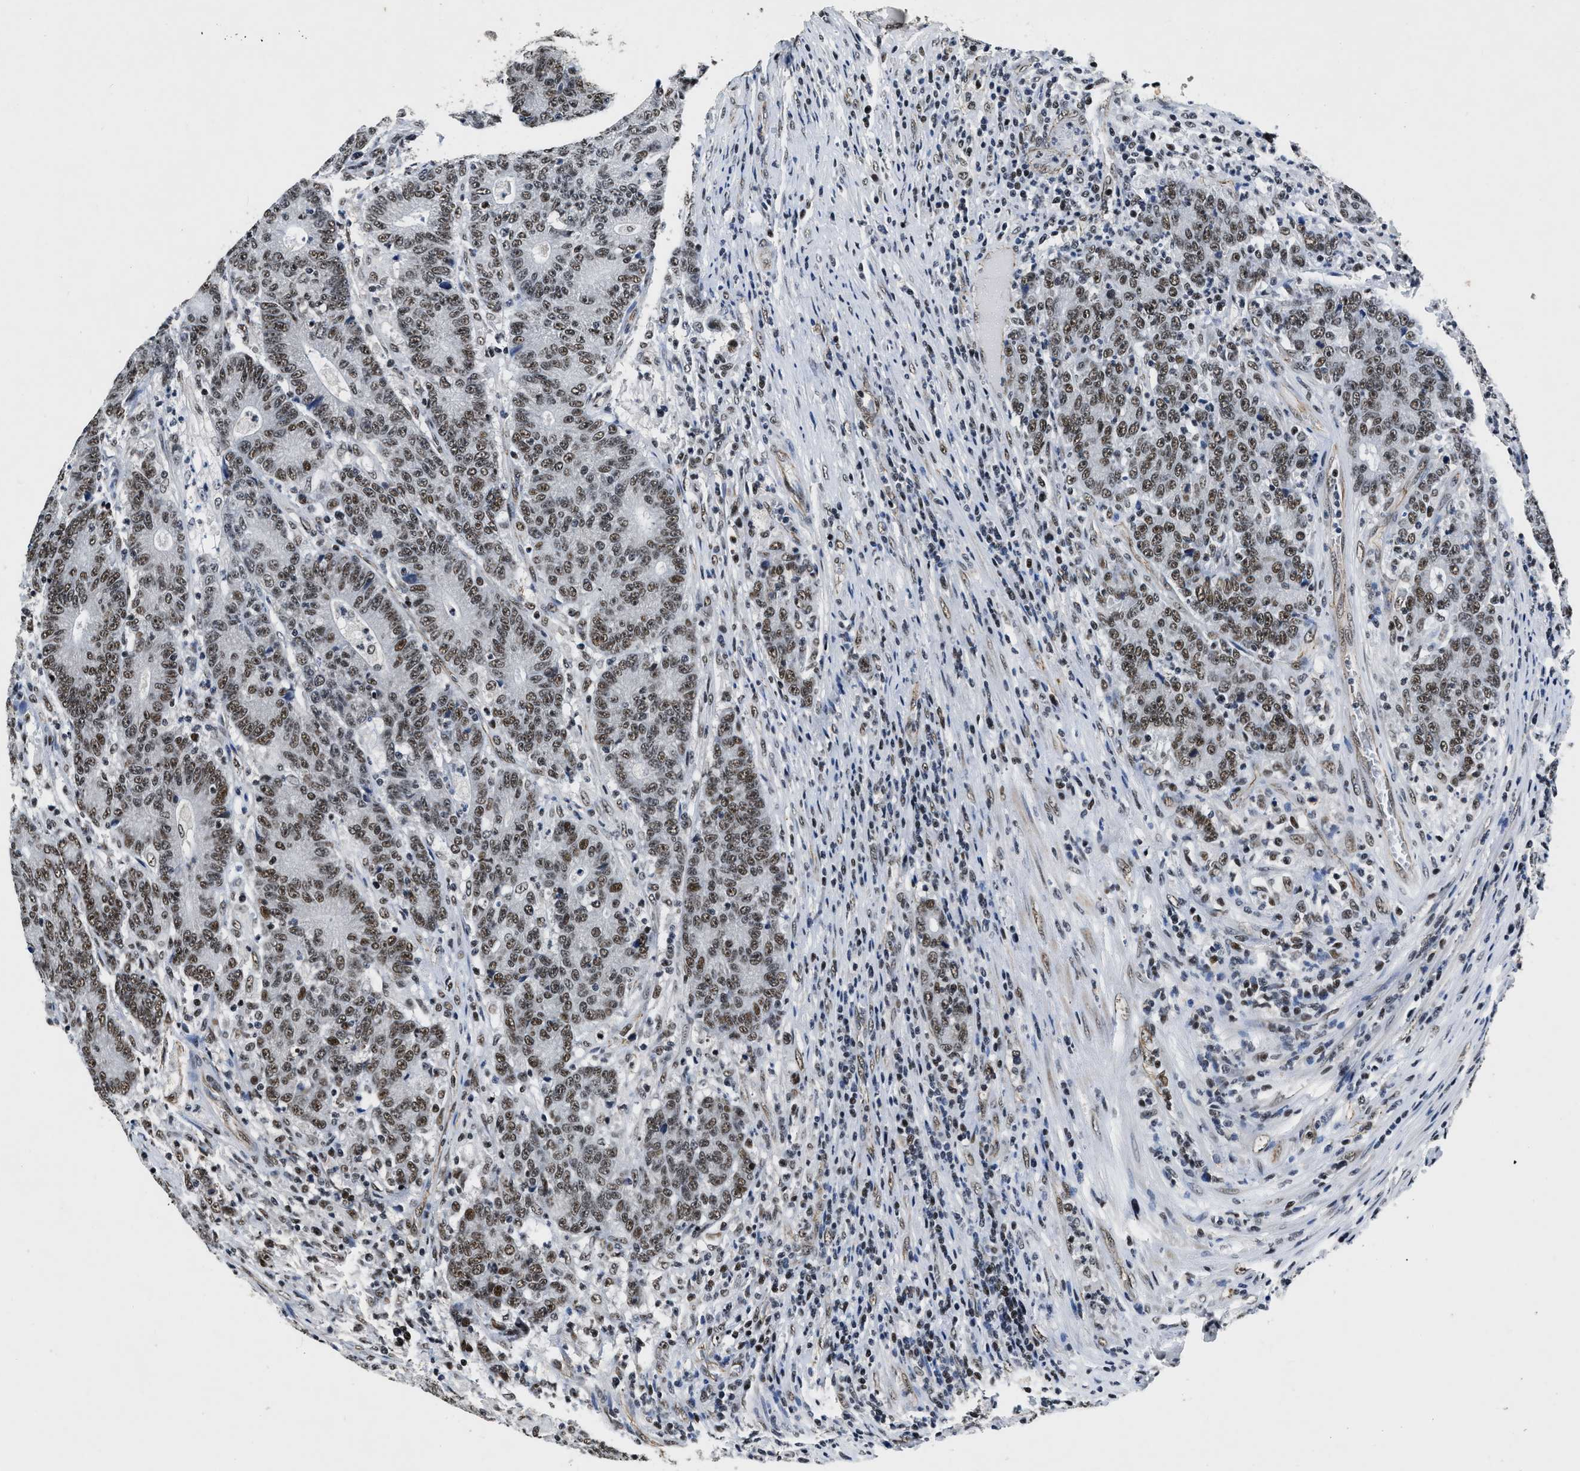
{"staining": {"intensity": "weak", "quantity": ">75%", "location": "nuclear"}, "tissue": "colorectal cancer", "cell_type": "Tumor cells", "image_type": "cancer", "snomed": [{"axis": "morphology", "description": "Normal tissue, NOS"}, {"axis": "morphology", "description": "Adenocarcinoma, NOS"}, {"axis": "topography", "description": "Colon"}], "caption": "Colorectal cancer stained for a protein exhibits weak nuclear positivity in tumor cells.", "gene": "CCNE1", "patient": {"sex": "female", "age": 75}}